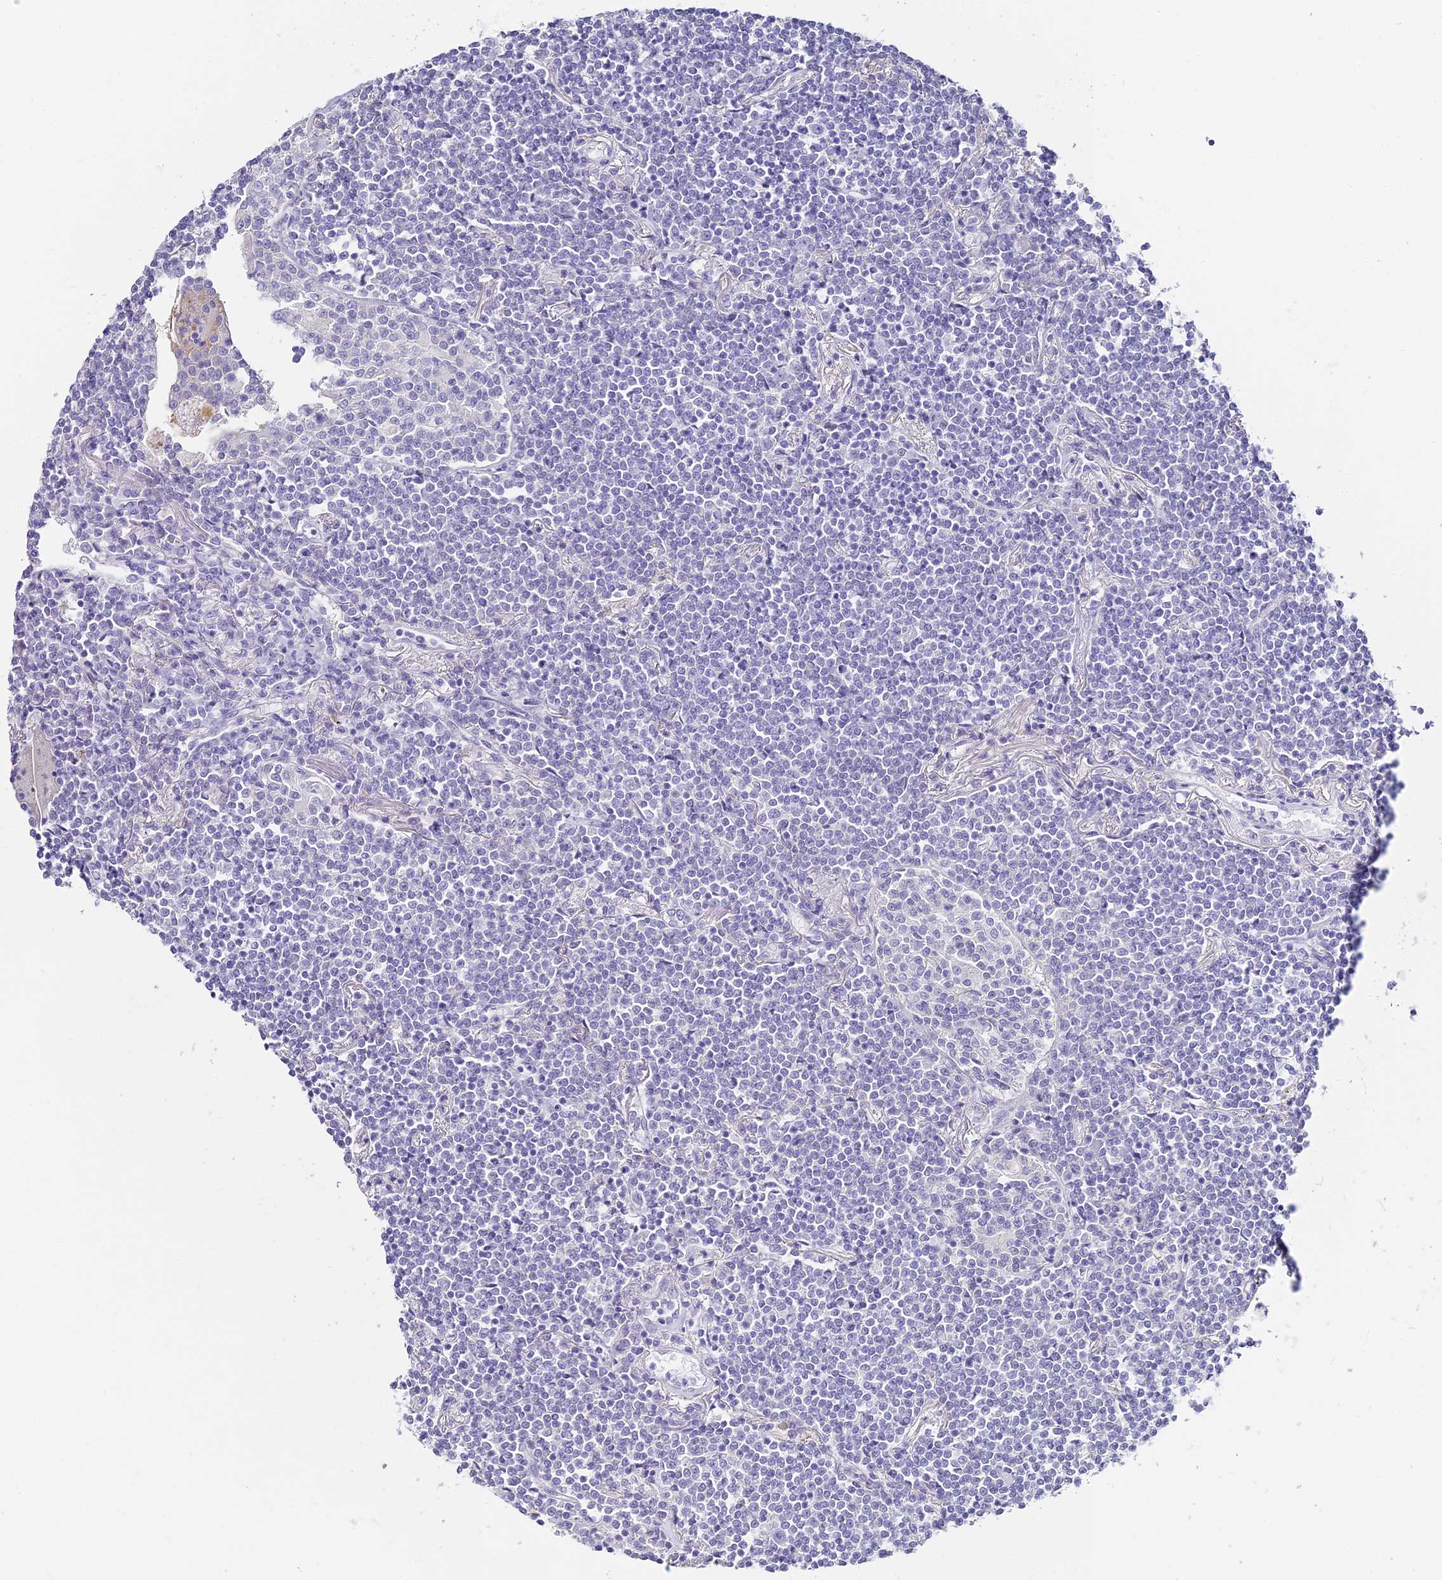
{"staining": {"intensity": "negative", "quantity": "none", "location": "none"}, "tissue": "lymphoma", "cell_type": "Tumor cells", "image_type": "cancer", "snomed": [{"axis": "morphology", "description": "Malignant lymphoma, non-Hodgkin's type, Low grade"}, {"axis": "topography", "description": "Lung"}], "caption": "High magnification brightfield microscopy of lymphoma stained with DAB (3,3'-diaminobenzidine) (brown) and counterstained with hematoxylin (blue): tumor cells show no significant positivity. The staining is performed using DAB brown chromogen with nuclei counter-stained in using hematoxylin.", "gene": "ABHD14A-ACY1", "patient": {"sex": "female", "age": 71}}